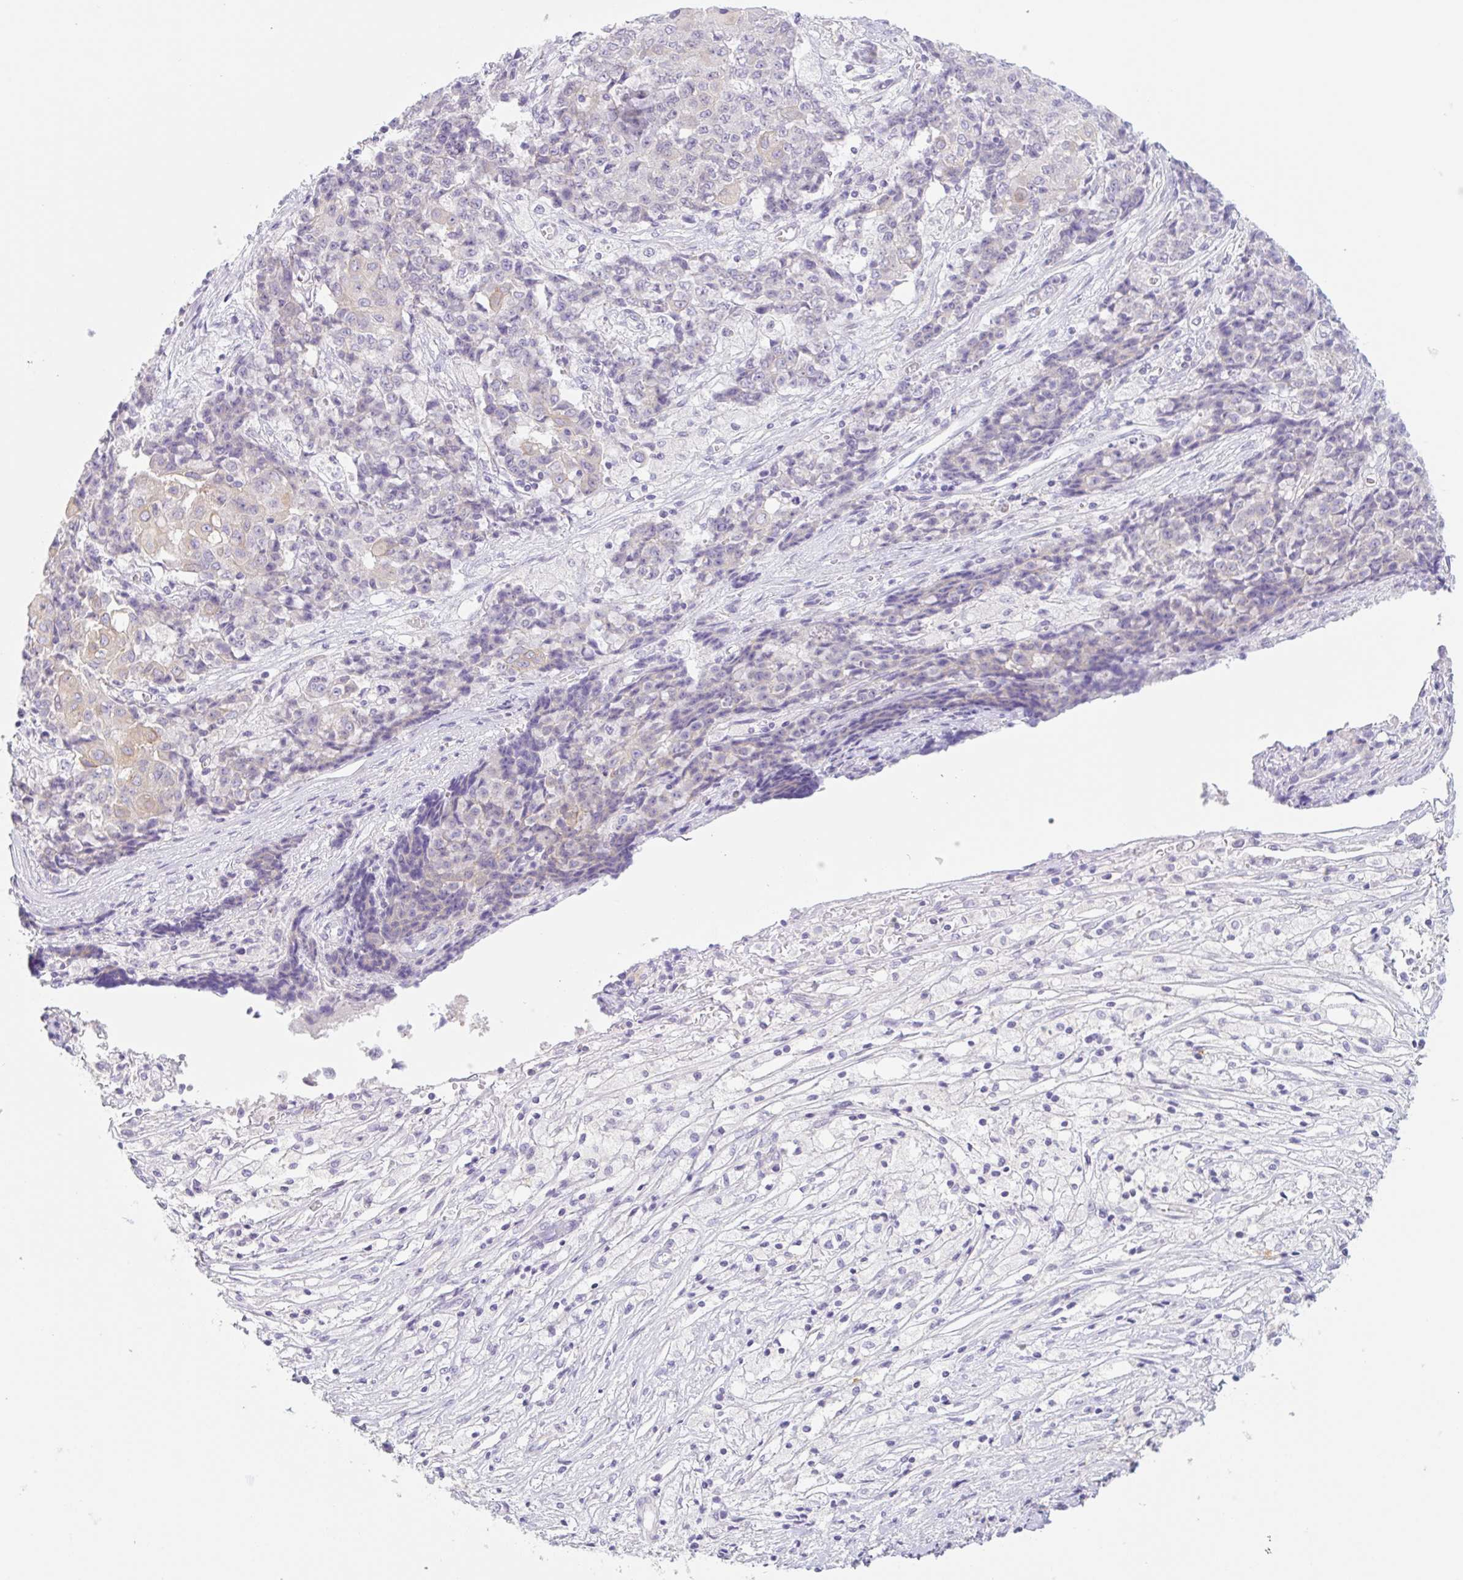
{"staining": {"intensity": "negative", "quantity": "none", "location": "none"}, "tissue": "ovarian cancer", "cell_type": "Tumor cells", "image_type": "cancer", "snomed": [{"axis": "morphology", "description": "Carcinoma, endometroid"}, {"axis": "topography", "description": "Ovary"}], "caption": "Photomicrograph shows no significant protein positivity in tumor cells of ovarian endometroid carcinoma.", "gene": "LYVE1", "patient": {"sex": "female", "age": 42}}